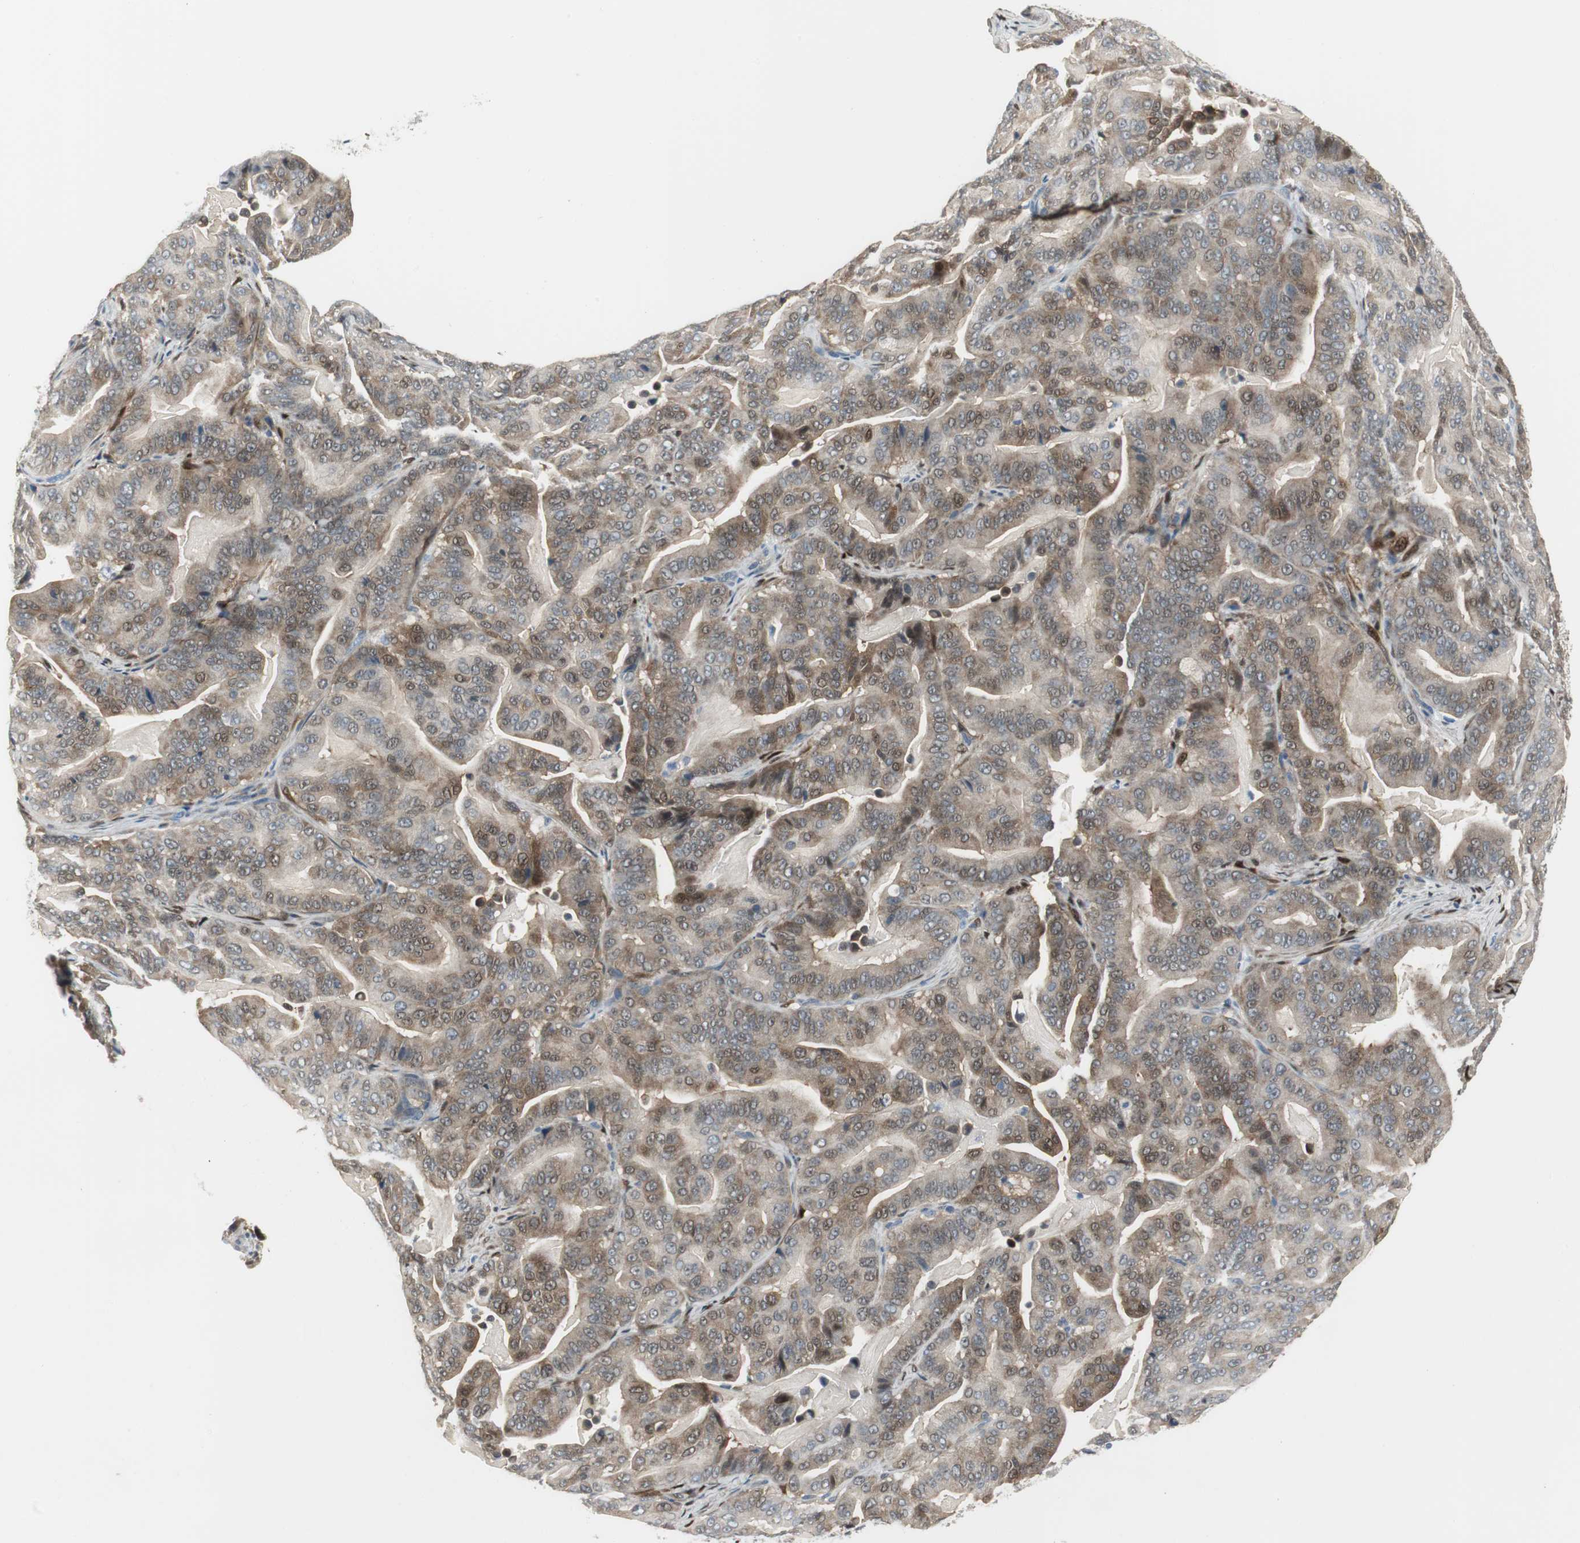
{"staining": {"intensity": "weak", "quantity": "25%-75%", "location": "cytoplasmic/membranous,nuclear"}, "tissue": "pancreatic cancer", "cell_type": "Tumor cells", "image_type": "cancer", "snomed": [{"axis": "morphology", "description": "Adenocarcinoma, NOS"}, {"axis": "topography", "description": "Pancreas"}], "caption": "The histopathology image reveals staining of adenocarcinoma (pancreatic), revealing weak cytoplasmic/membranous and nuclear protein positivity (brown color) within tumor cells. (DAB (3,3'-diaminobenzidine) IHC with brightfield microscopy, high magnification).", "gene": "FHL2", "patient": {"sex": "male", "age": 63}}